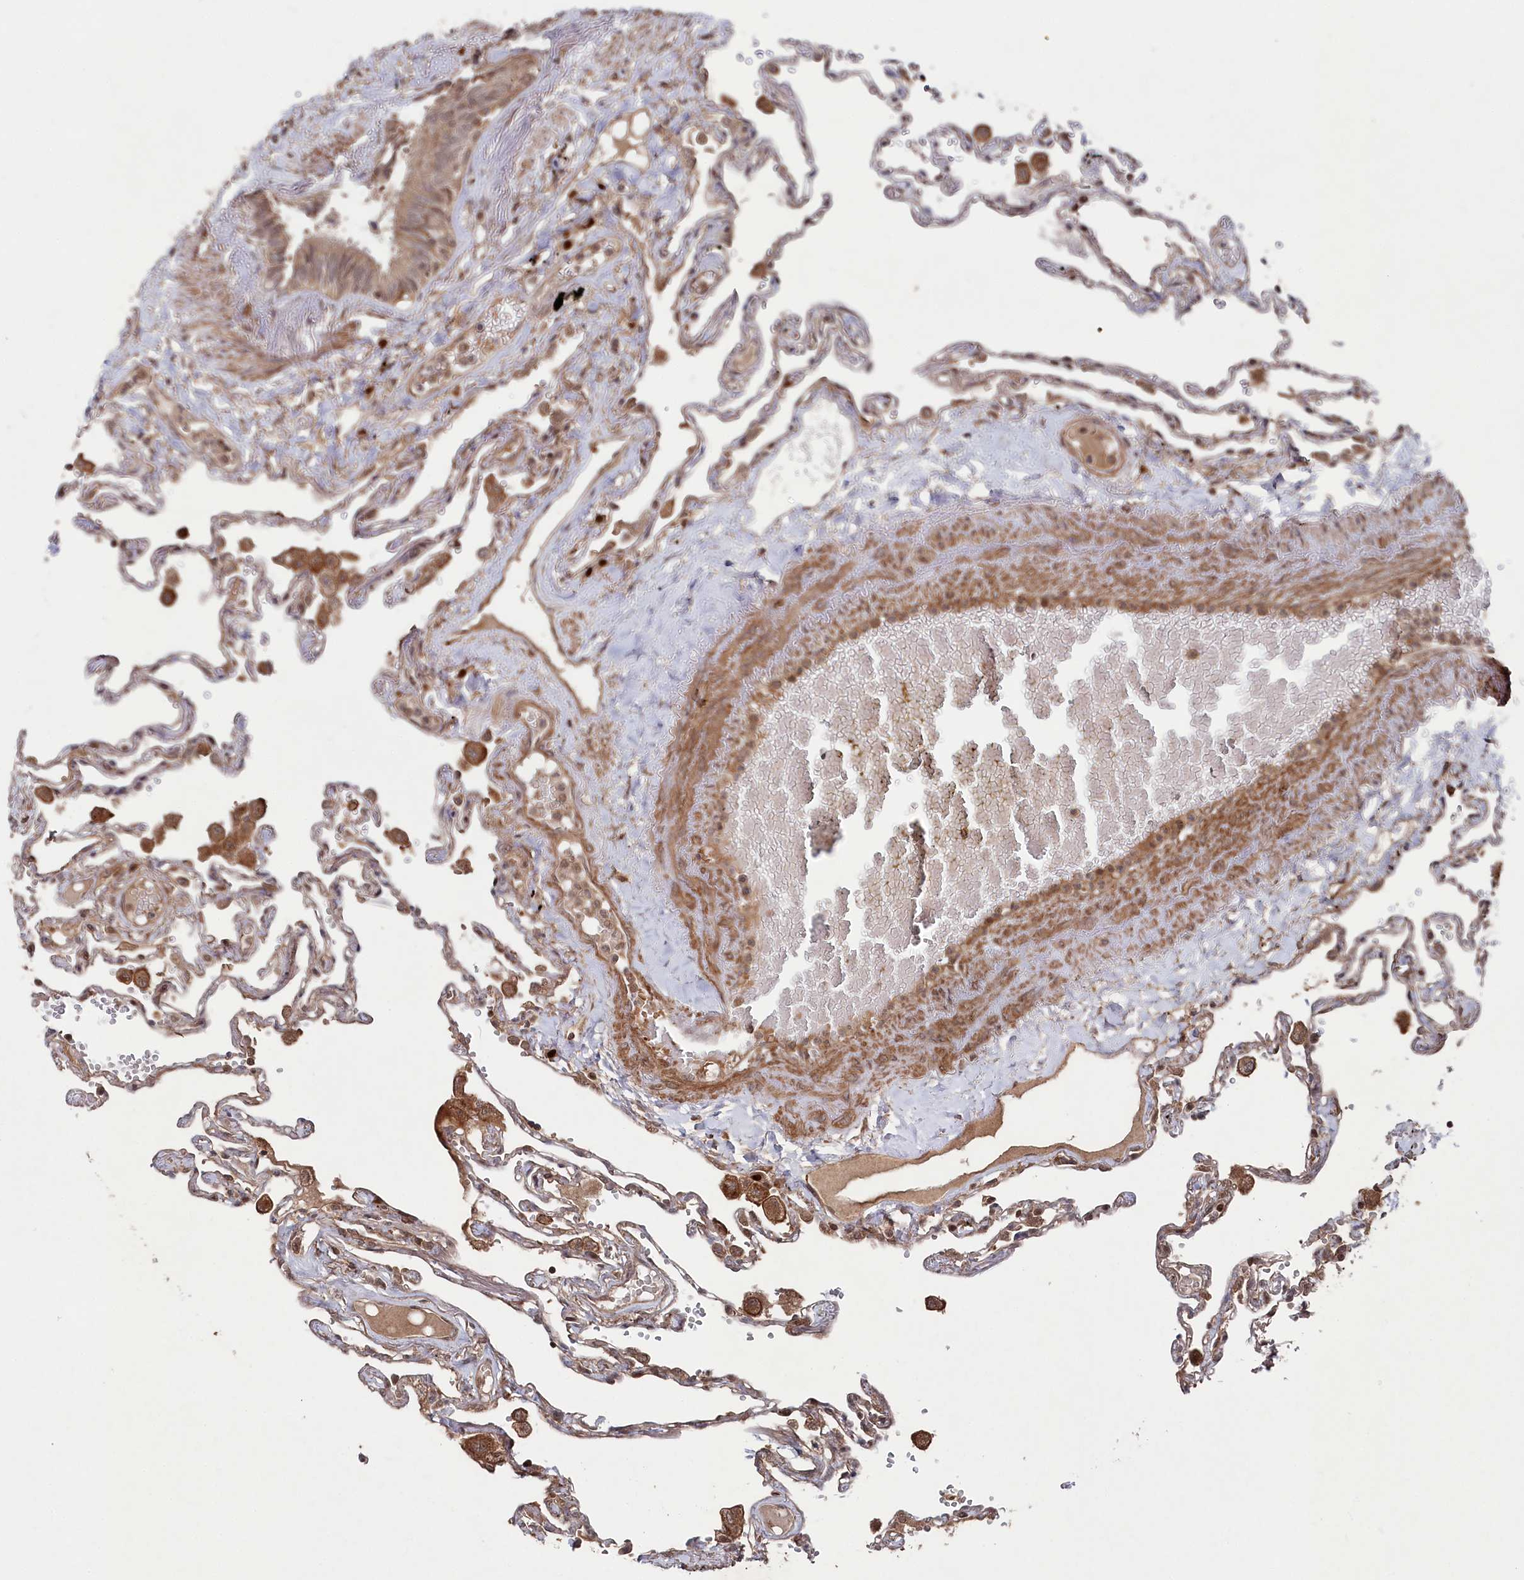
{"staining": {"intensity": "moderate", "quantity": "<25%", "location": "cytoplasmic/membranous"}, "tissue": "lung", "cell_type": "Alveolar cells", "image_type": "normal", "snomed": [{"axis": "morphology", "description": "Normal tissue, NOS"}, {"axis": "topography", "description": "Lung"}], "caption": "Immunohistochemistry (IHC) staining of unremarkable lung, which reveals low levels of moderate cytoplasmic/membranous staining in about <25% of alveolar cells indicating moderate cytoplasmic/membranous protein staining. The staining was performed using DAB (brown) for protein detection and nuclei were counterstained in hematoxylin (blue).", "gene": "BORCS7", "patient": {"sex": "female", "age": 67}}